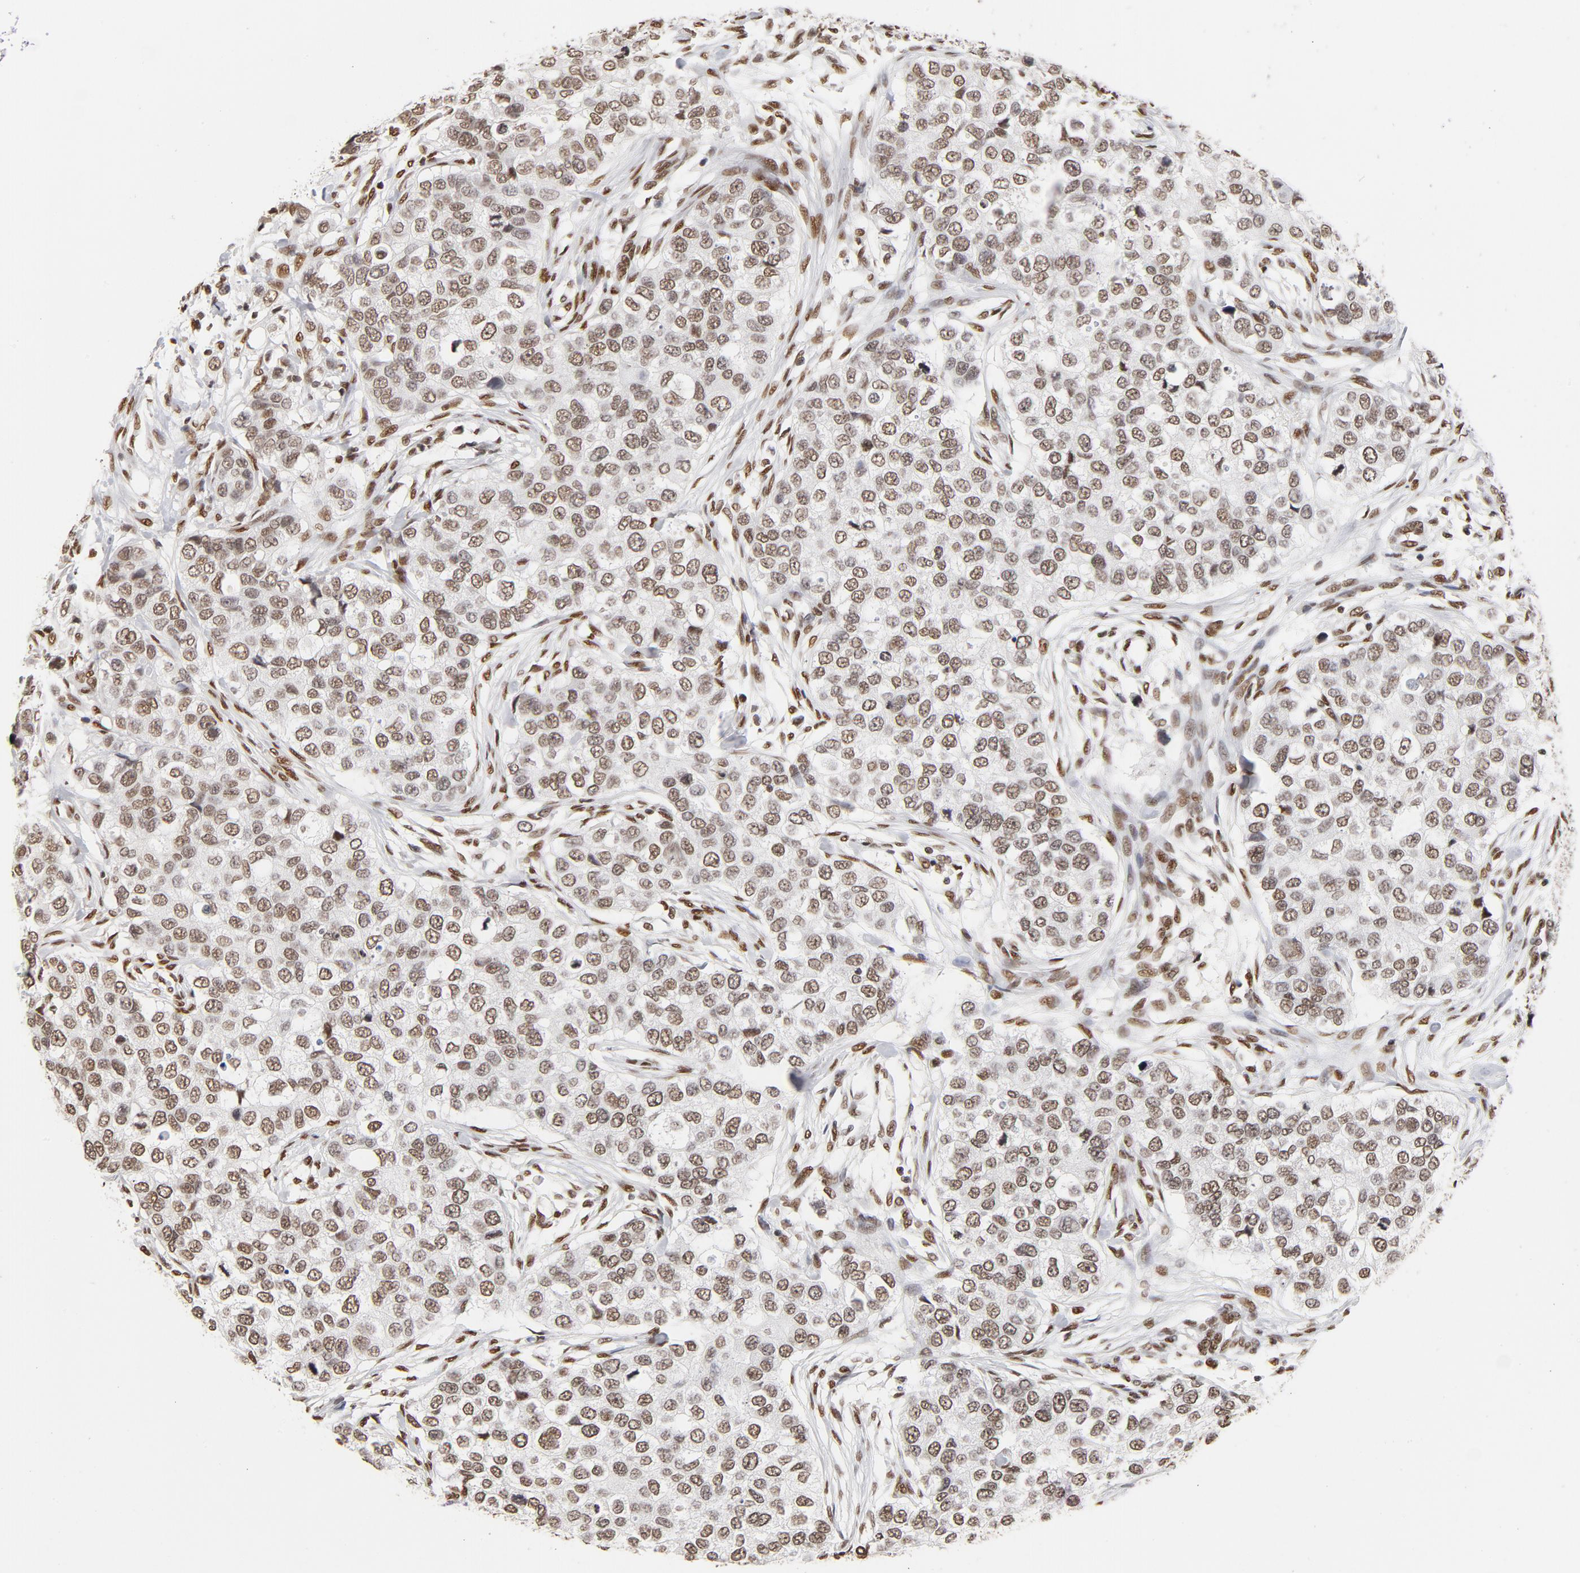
{"staining": {"intensity": "moderate", "quantity": ">75%", "location": "nuclear"}, "tissue": "breast cancer", "cell_type": "Tumor cells", "image_type": "cancer", "snomed": [{"axis": "morphology", "description": "Normal tissue, NOS"}, {"axis": "morphology", "description": "Duct carcinoma"}, {"axis": "topography", "description": "Breast"}], "caption": "A high-resolution image shows immunohistochemistry (IHC) staining of invasive ductal carcinoma (breast), which exhibits moderate nuclear staining in about >75% of tumor cells.", "gene": "TP53BP1", "patient": {"sex": "female", "age": 49}}